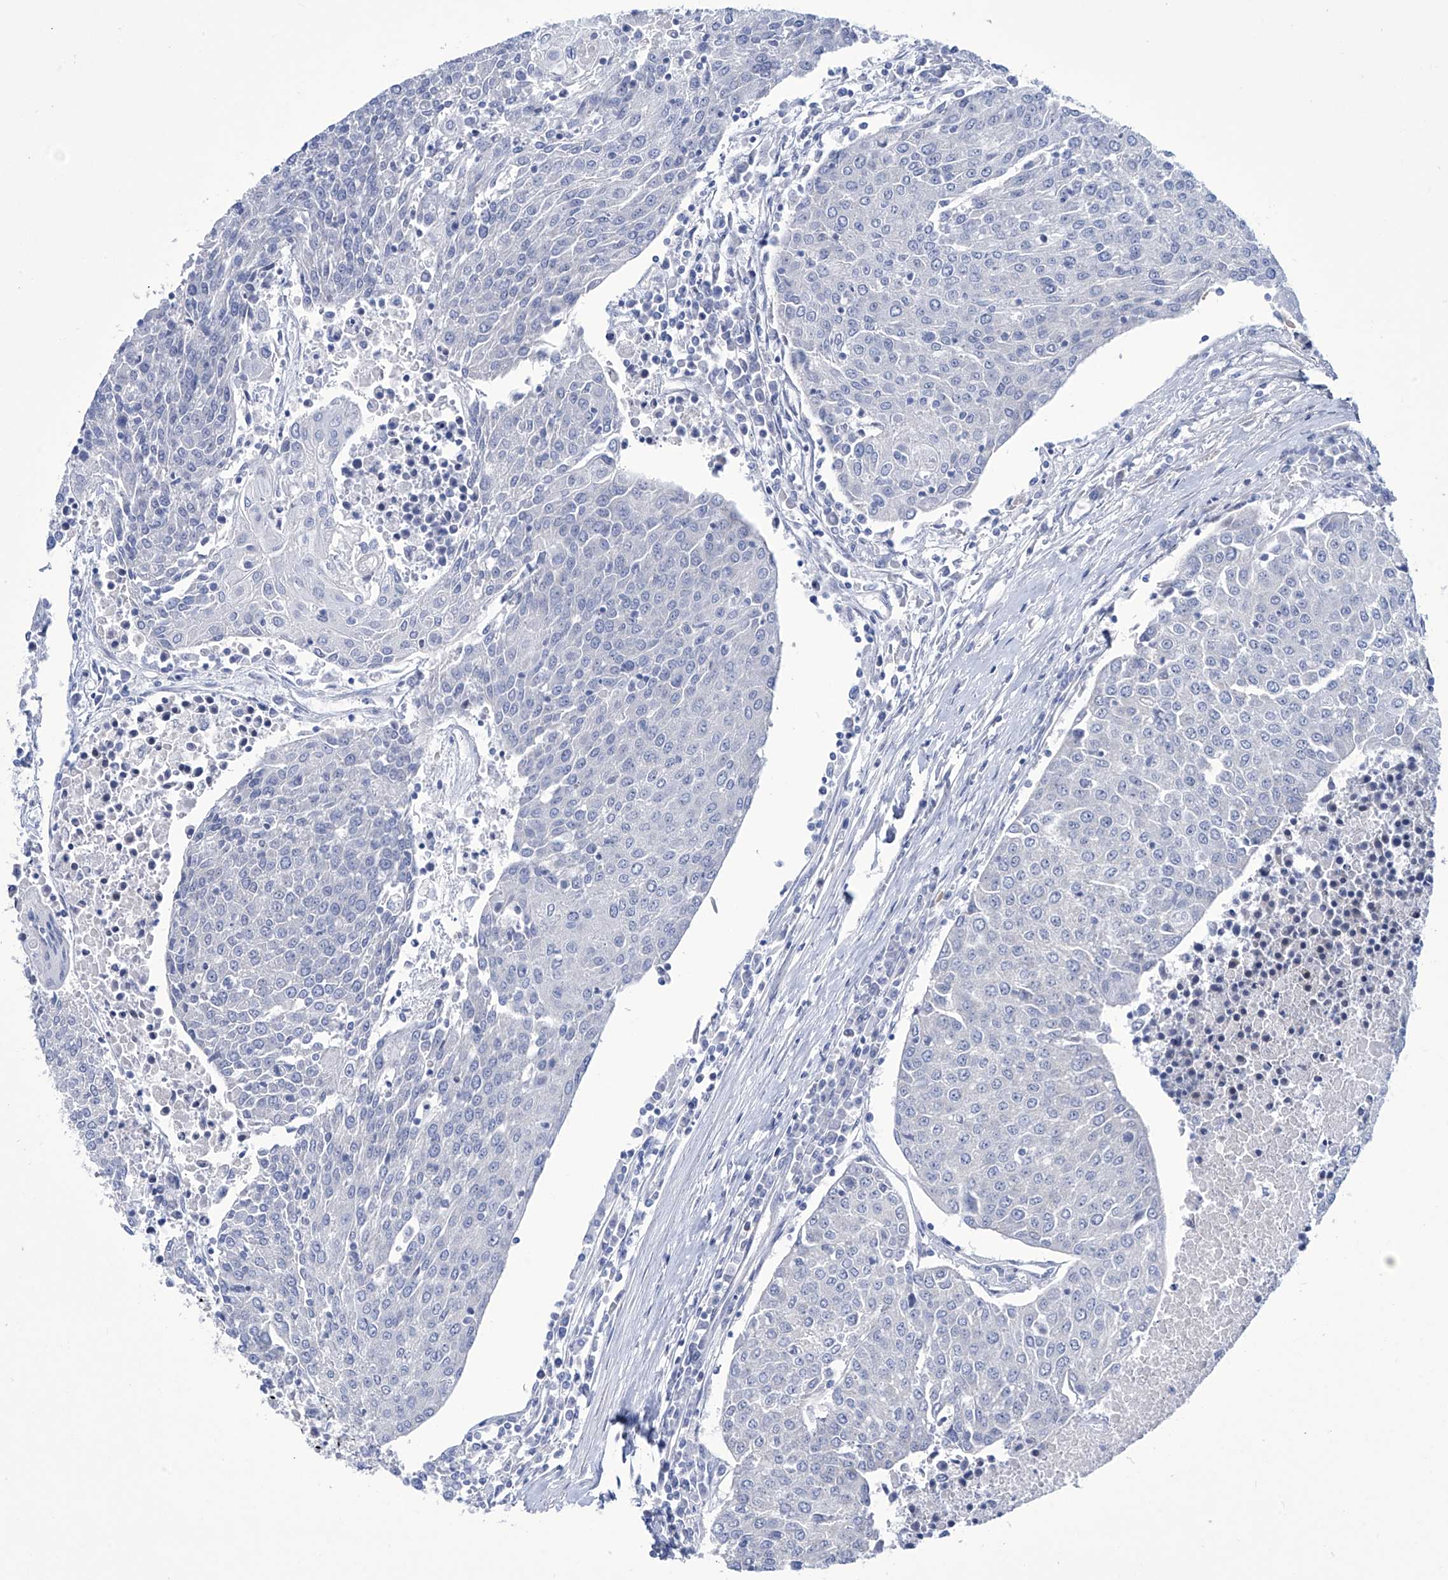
{"staining": {"intensity": "negative", "quantity": "none", "location": "none"}, "tissue": "urothelial cancer", "cell_type": "Tumor cells", "image_type": "cancer", "snomed": [{"axis": "morphology", "description": "Urothelial carcinoma, High grade"}, {"axis": "topography", "description": "Urinary bladder"}], "caption": "Immunohistochemistry image of neoplastic tissue: human urothelial cancer stained with DAB (3,3'-diaminobenzidine) displays no significant protein positivity in tumor cells.", "gene": "TRIM60", "patient": {"sex": "female", "age": 85}}